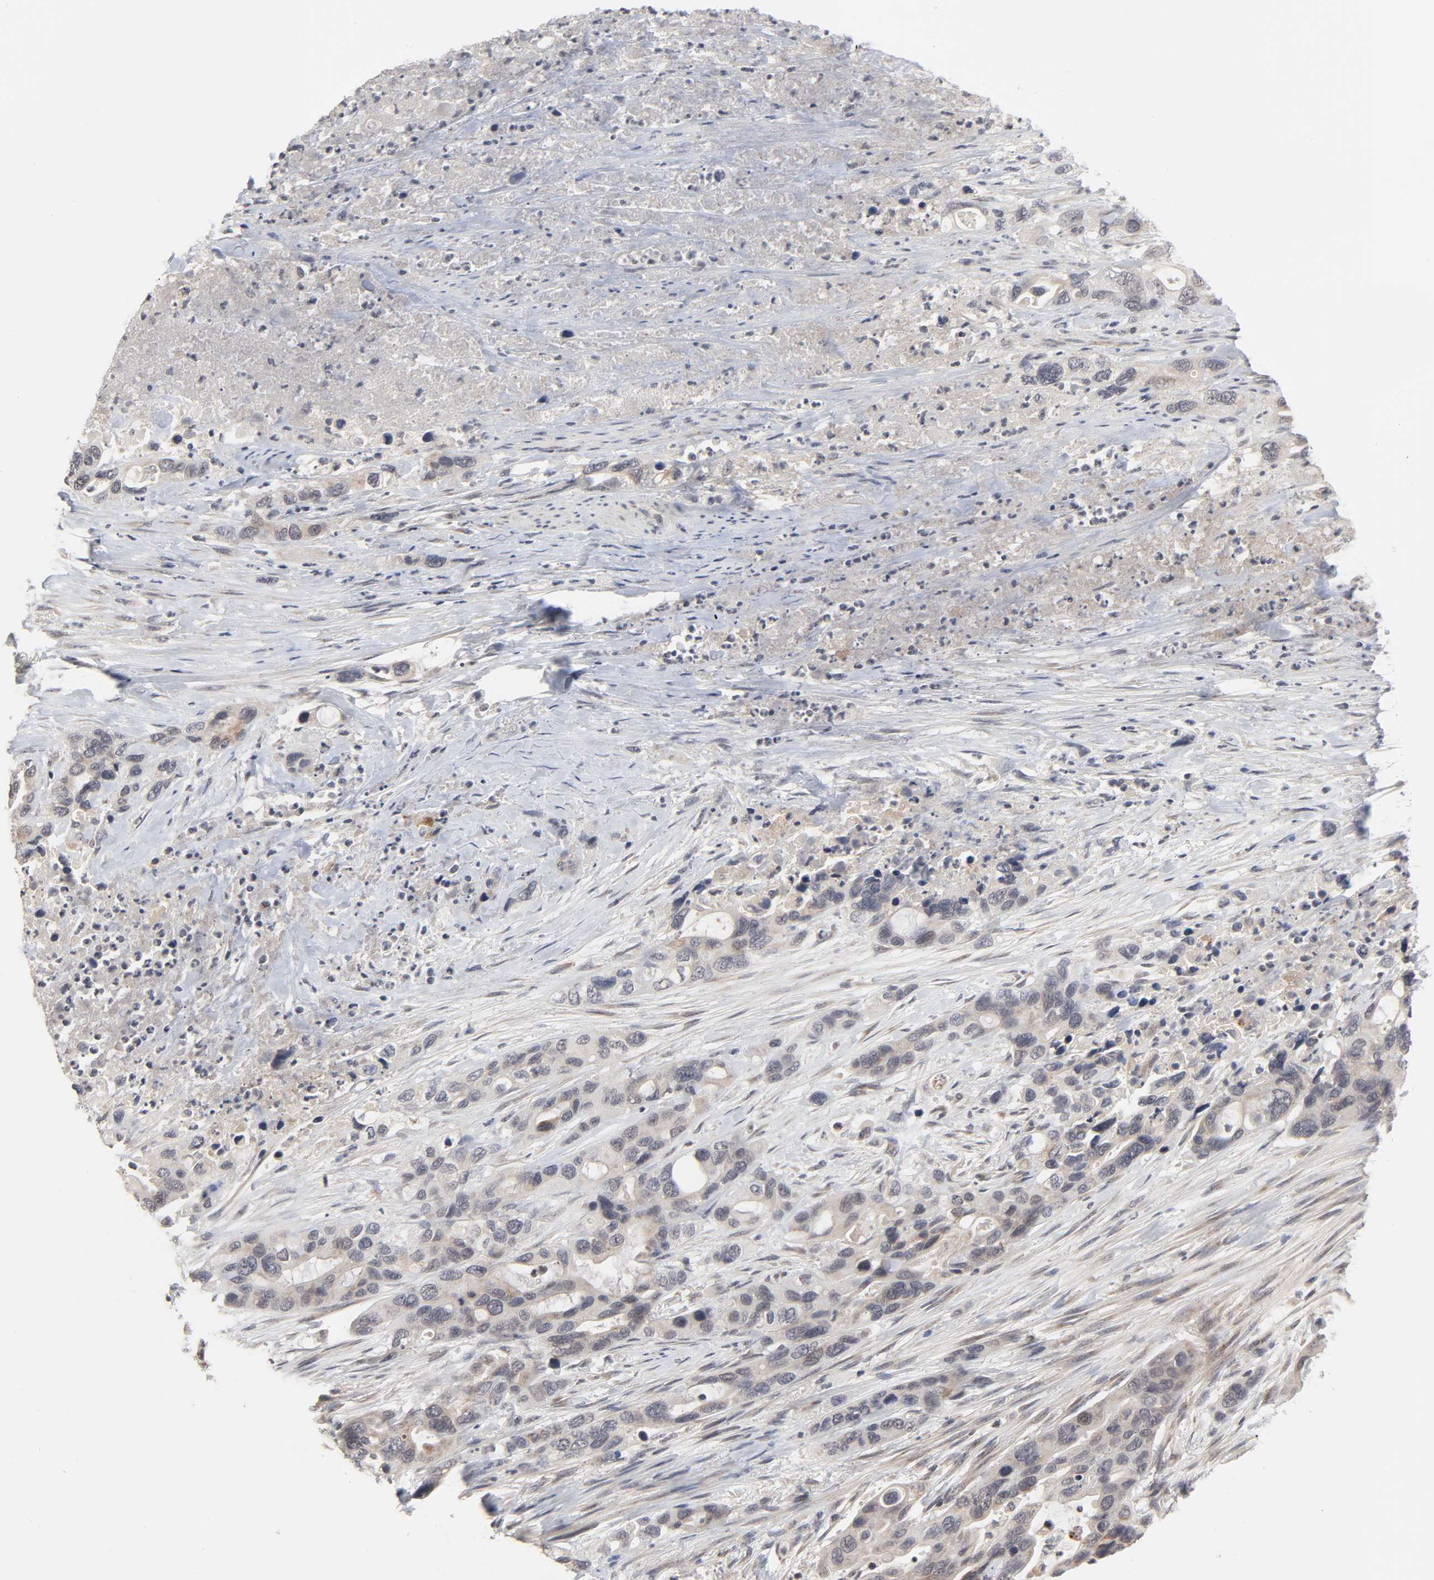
{"staining": {"intensity": "moderate", "quantity": ">75%", "location": "cytoplasmic/membranous"}, "tissue": "pancreatic cancer", "cell_type": "Tumor cells", "image_type": "cancer", "snomed": [{"axis": "morphology", "description": "Adenocarcinoma, NOS"}, {"axis": "topography", "description": "Pancreas"}], "caption": "Pancreatic adenocarcinoma tissue shows moderate cytoplasmic/membranous expression in about >75% of tumor cells The protein is shown in brown color, while the nuclei are stained blue.", "gene": "AUH", "patient": {"sex": "female", "age": 71}}